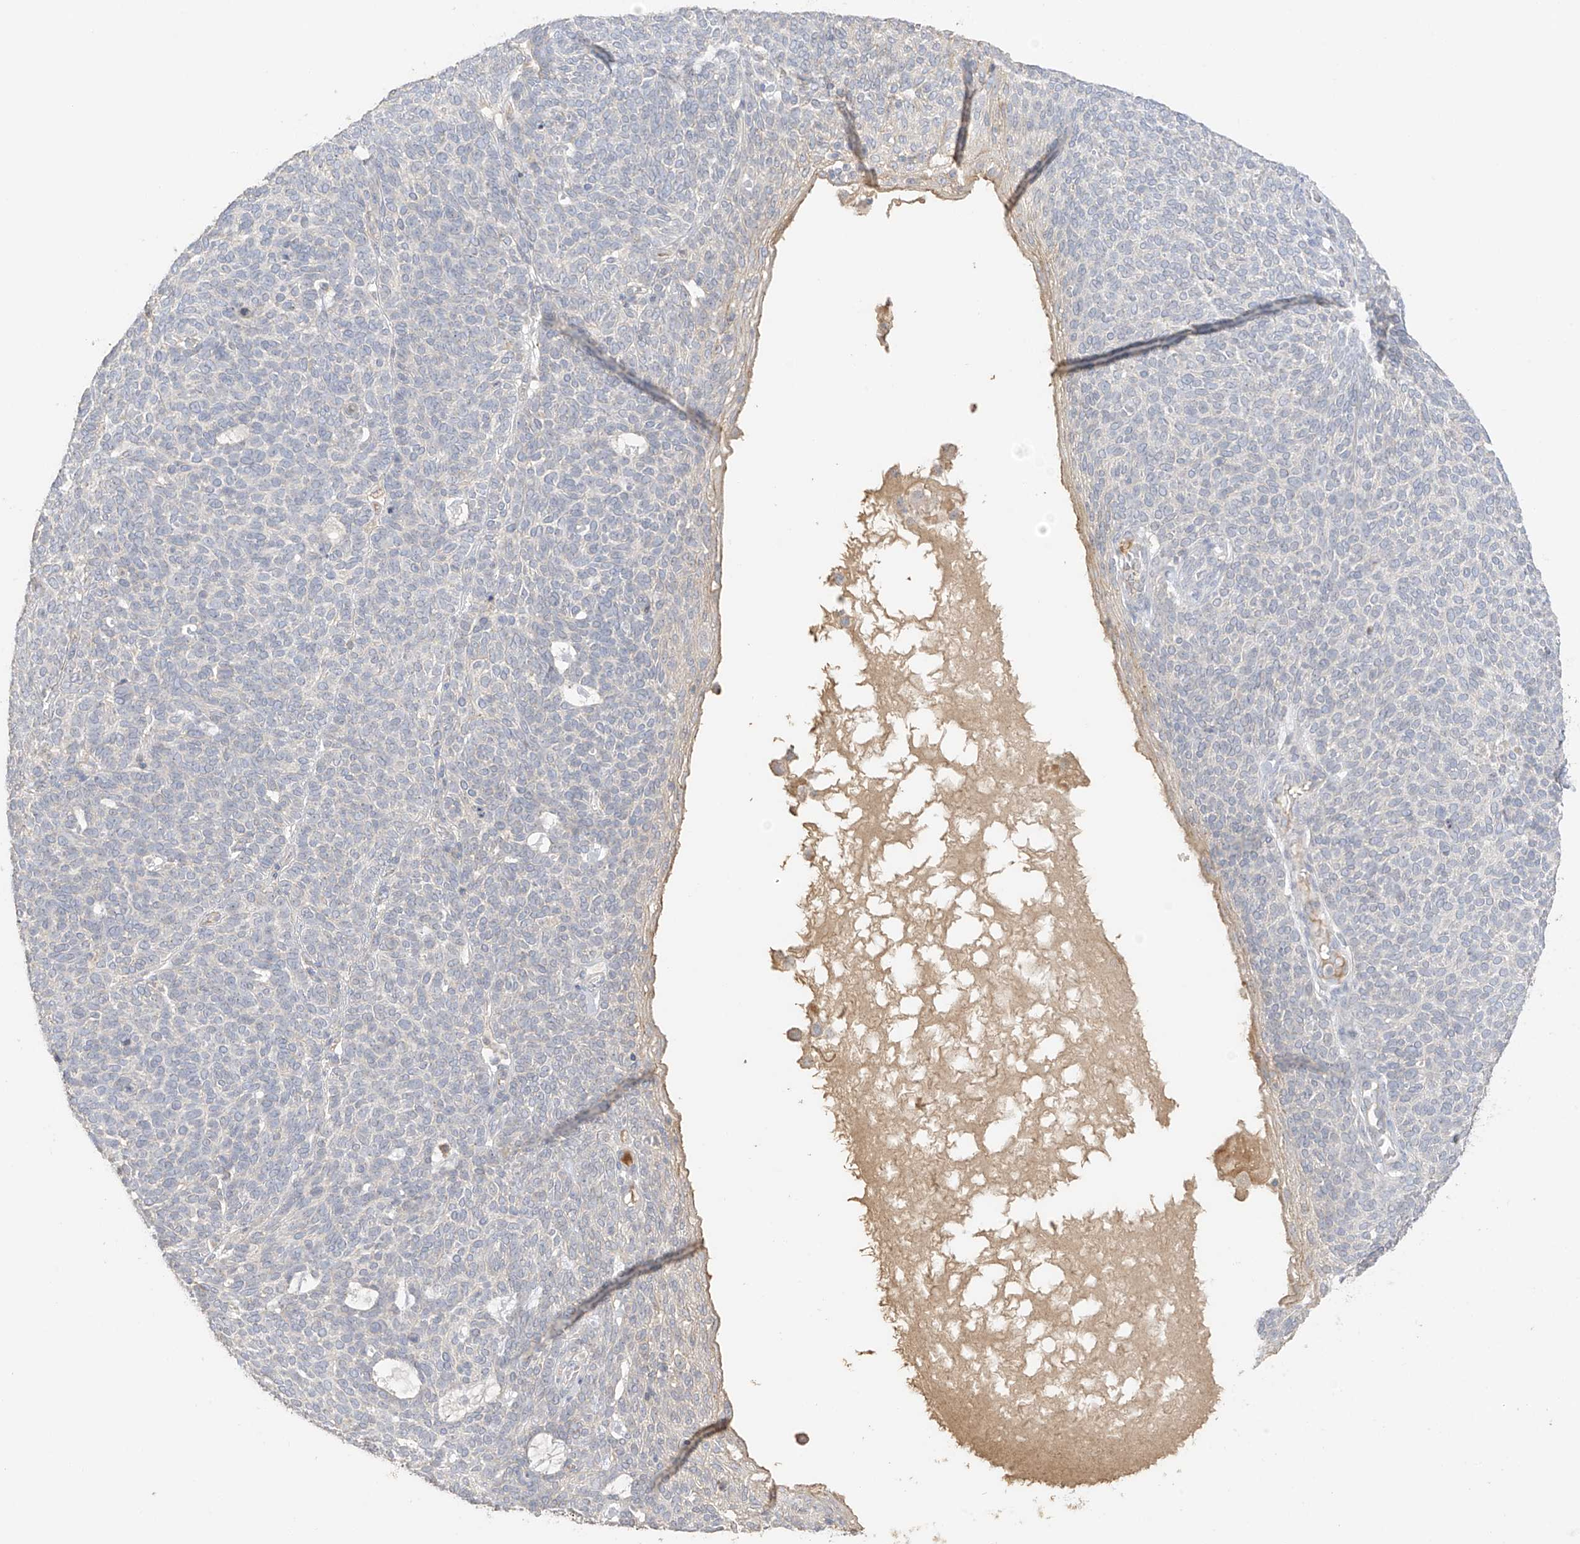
{"staining": {"intensity": "negative", "quantity": "none", "location": "none"}, "tissue": "skin cancer", "cell_type": "Tumor cells", "image_type": "cancer", "snomed": [{"axis": "morphology", "description": "Squamous cell carcinoma, NOS"}, {"axis": "topography", "description": "Skin"}], "caption": "Image shows no significant protein expression in tumor cells of skin squamous cell carcinoma. (DAB (3,3'-diaminobenzidine) immunohistochemistry (IHC) visualized using brightfield microscopy, high magnification).", "gene": "ZBTB41", "patient": {"sex": "female", "age": 90}}